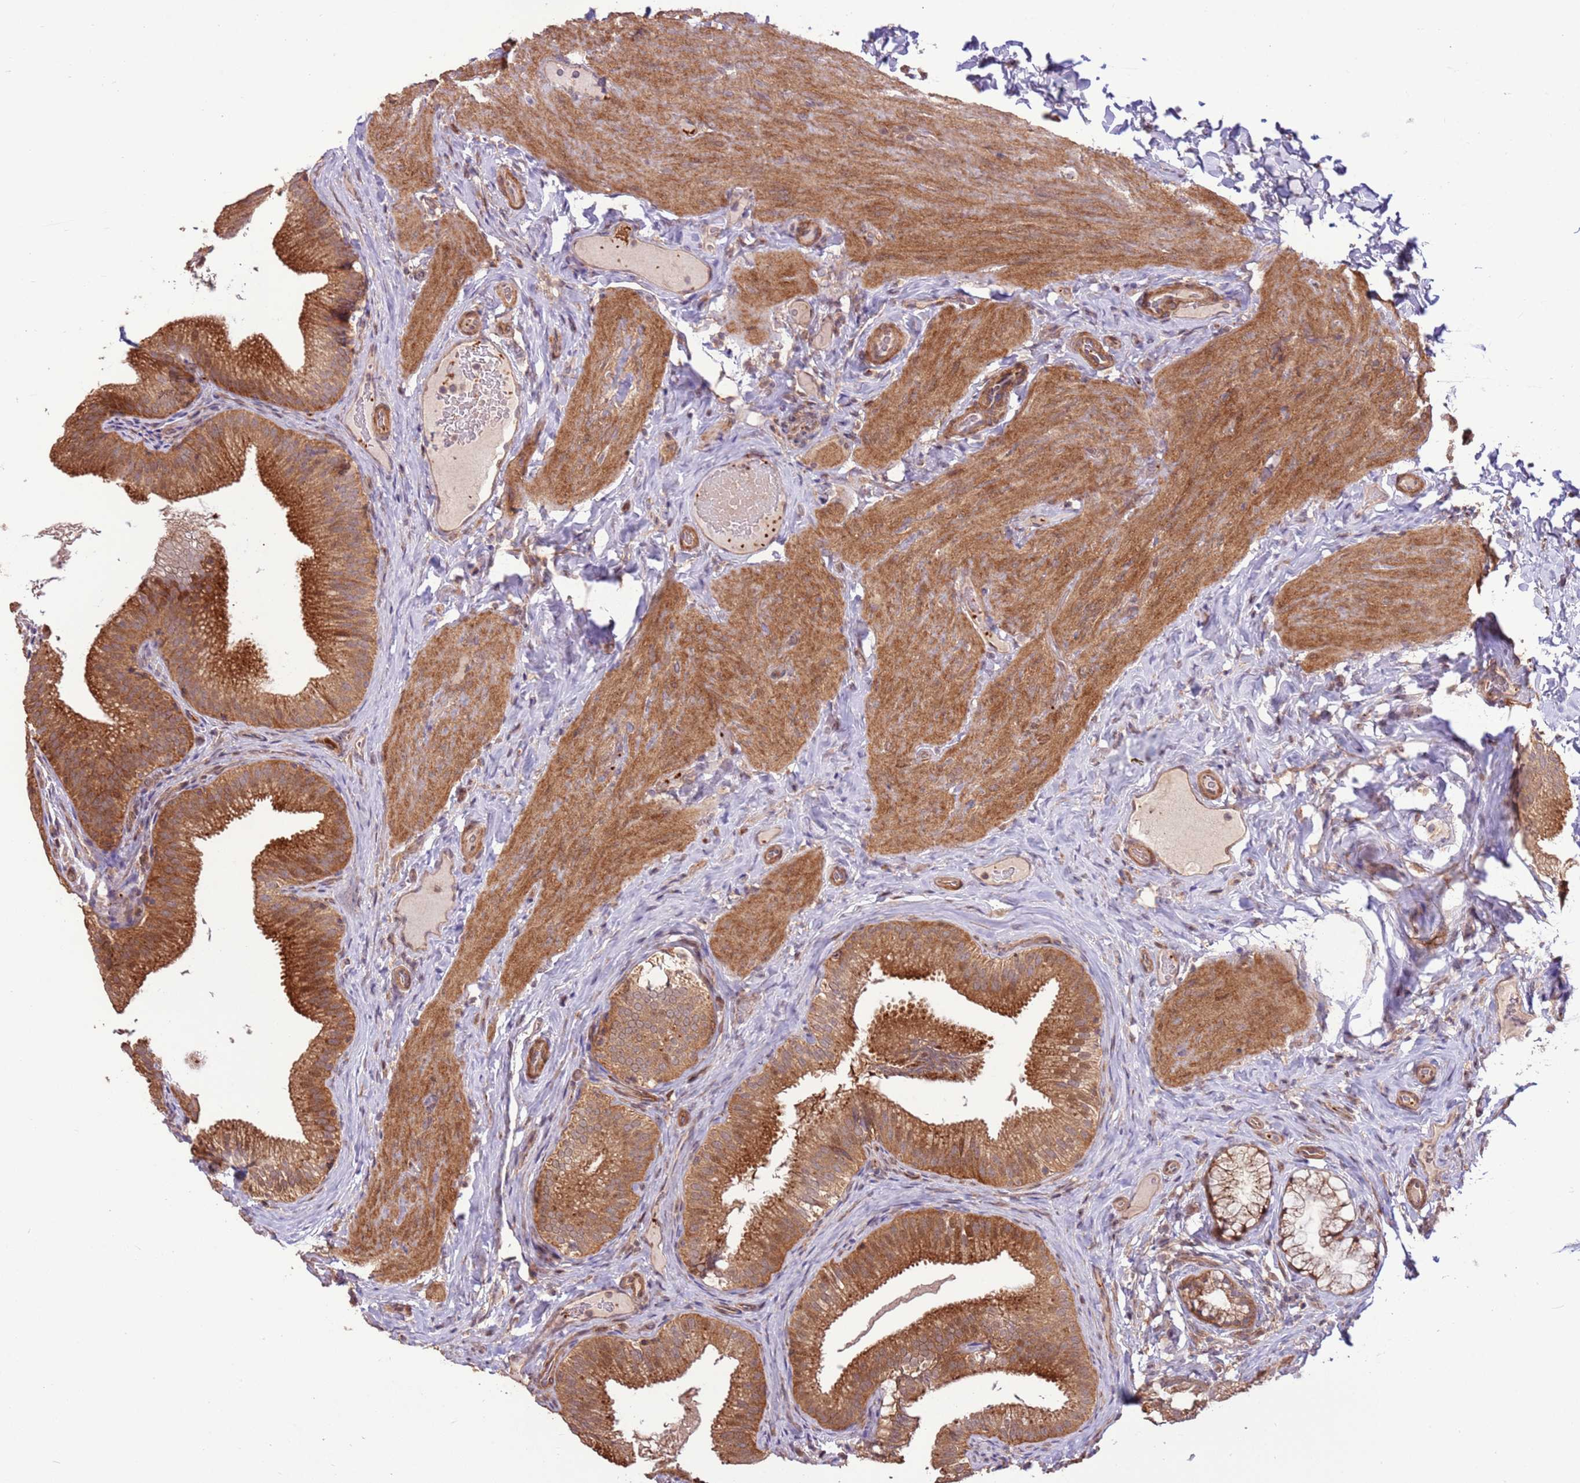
{"staining": {"intensity": "strong", "quantity": ">75%", "location": "cytoplasmic/membranous,nuclear"}, "tissue": "gallbladder", "cell_type": "Glandular cells", "image_type": "normal", "snomed": [{"axis": "morphology", "description": "Normal tissue, NOS"}, {"axis": "topography", "description": "Gallbladder"}], "caption": "A brown stain labels strong cytoplasmic/membranous,nuclear expression of a protein in glandular cells of normal human gallbladder. (brown staining indicates protein expression, while blue staining denotes nuclei).", "gene": "CCDC112", "patient": {"sex": "female", "age": 30}}